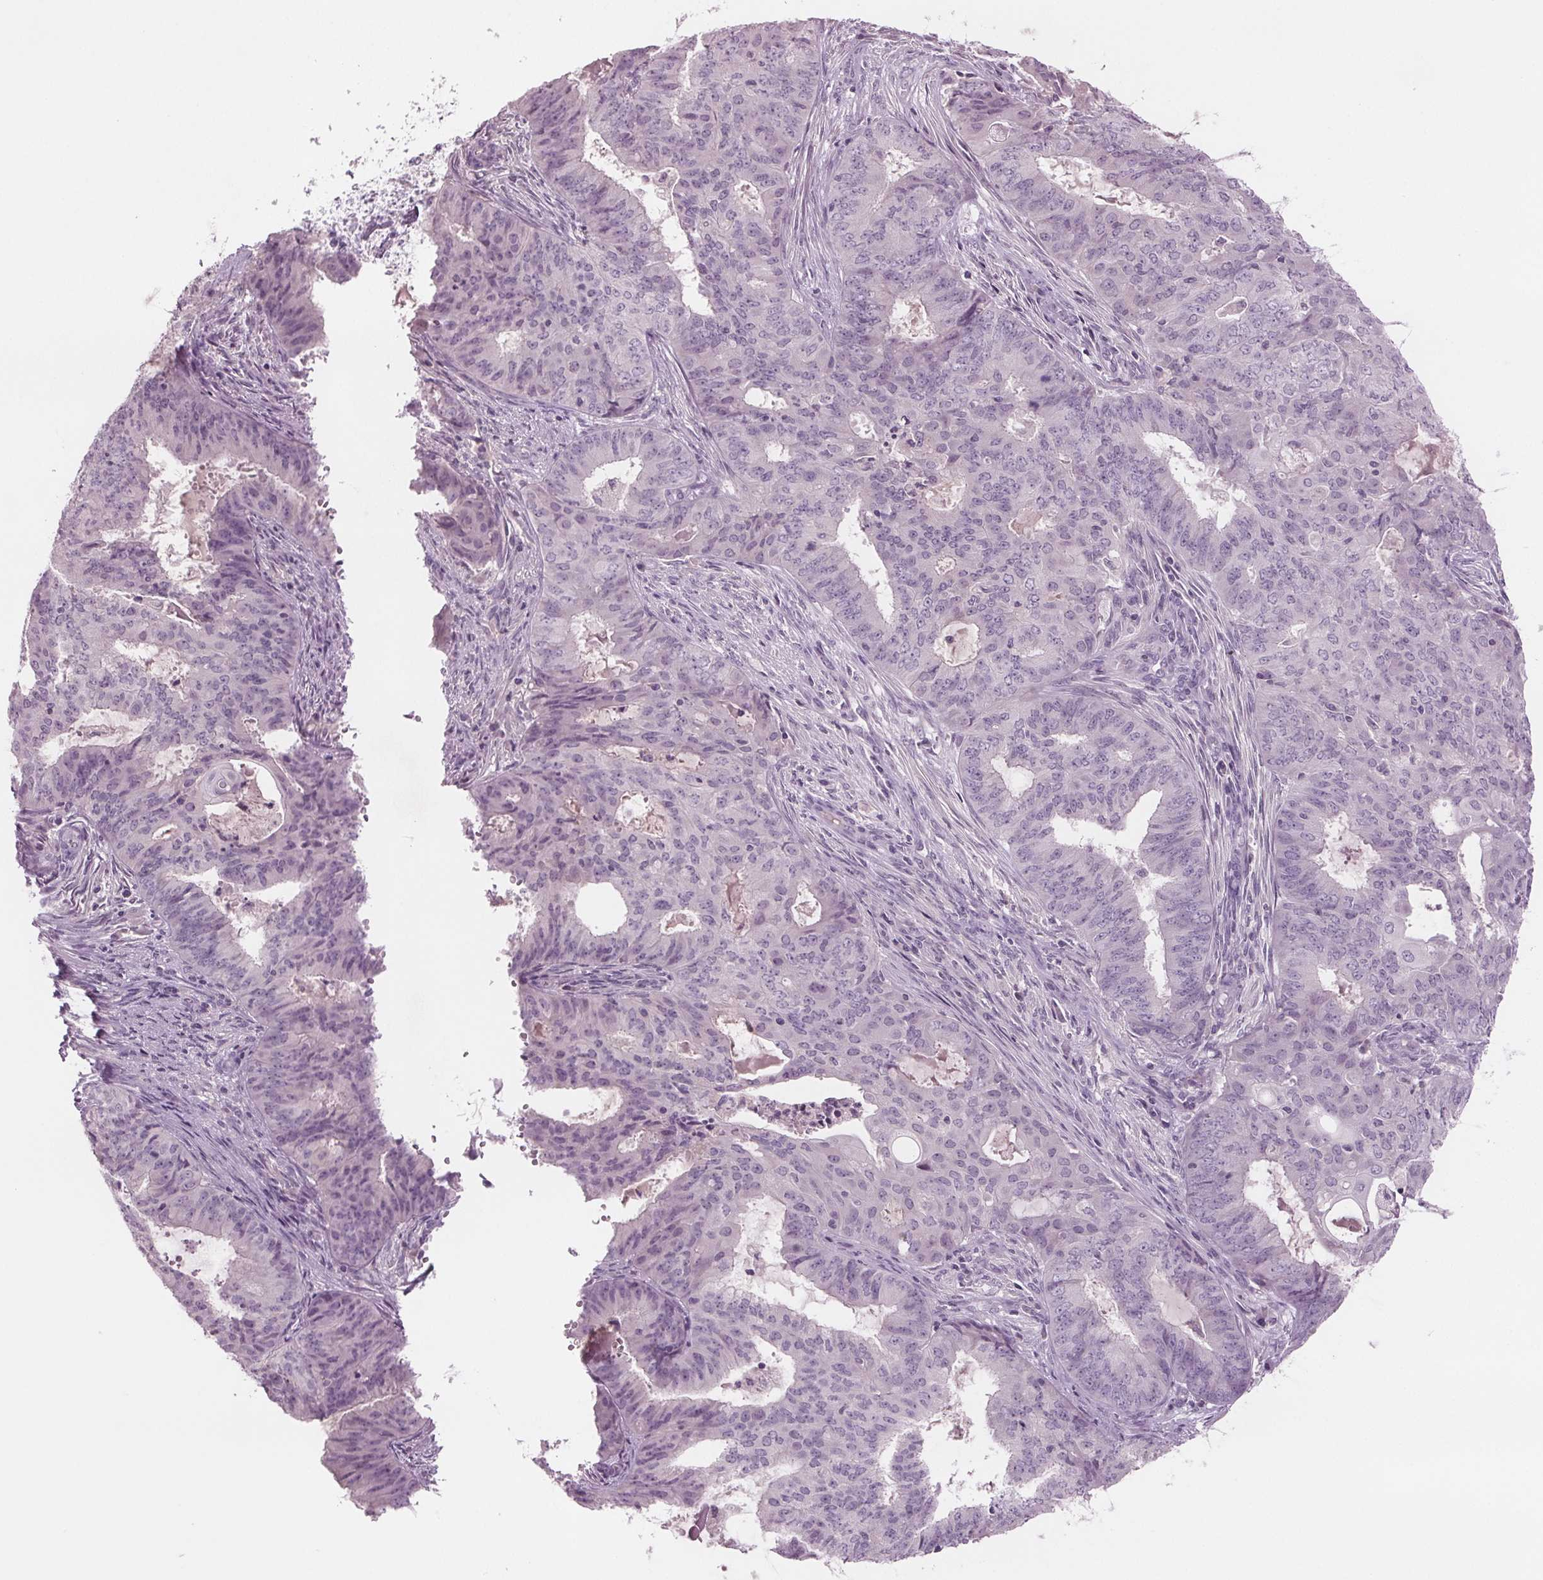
{"staining": {"intensity": "negative", "quantity": "none", "location": "none"}, "tissue": "endometrial cancer", "cell_type": "Tumor cells", "image_type": "cancer", "snomed": [{"axis": "morphology", "description": "Adenocarcinoma, NOS"}, {"axis": "topography", "description": "Endometrium"}], "caption": "Human endometrial adenocarcinoma stained for a protein using immunohistochemistry demonstrates no expression in tumor cells.", "gene": "BHLHE22", "patient": {"sex": "female", "age": 62}}